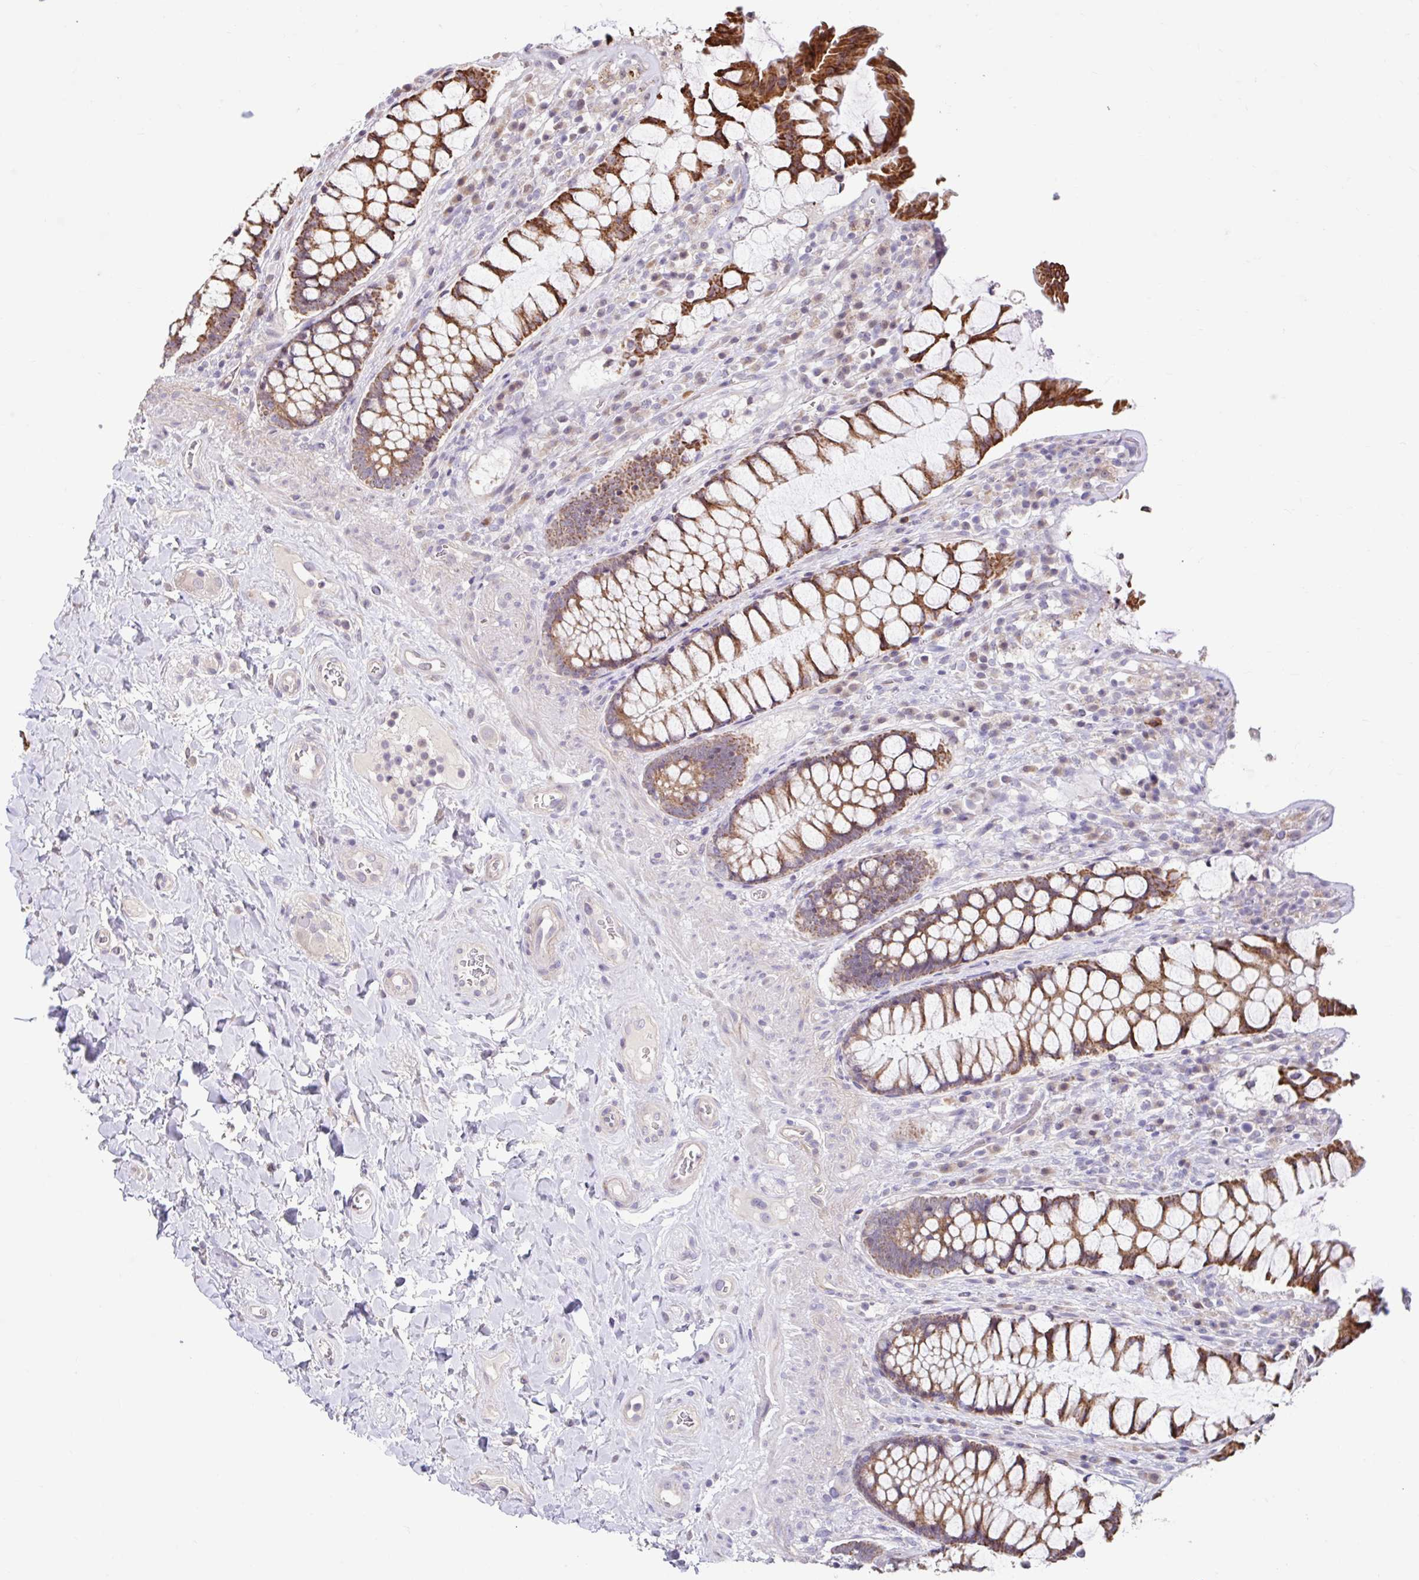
{"staining": {"intensity": "strong", "quantity": ">75%", "location": "cytoplasmic/membranous"}, "tissue": "rectum", "cell_type": "Glandular cells", "image_type": "normal", "snomed": [{"axis": "morphology", "description": "Normal tissue, NOS"}, {"axis": "topography", "description": "Rectum"}], "caption": "Strong cytoplasmic/membranous protein positivity is appreciated in about >75% of glandular cells in rectum.", "gene": "NT5C1B", "patient": {"sex": "female", "age": 58}}